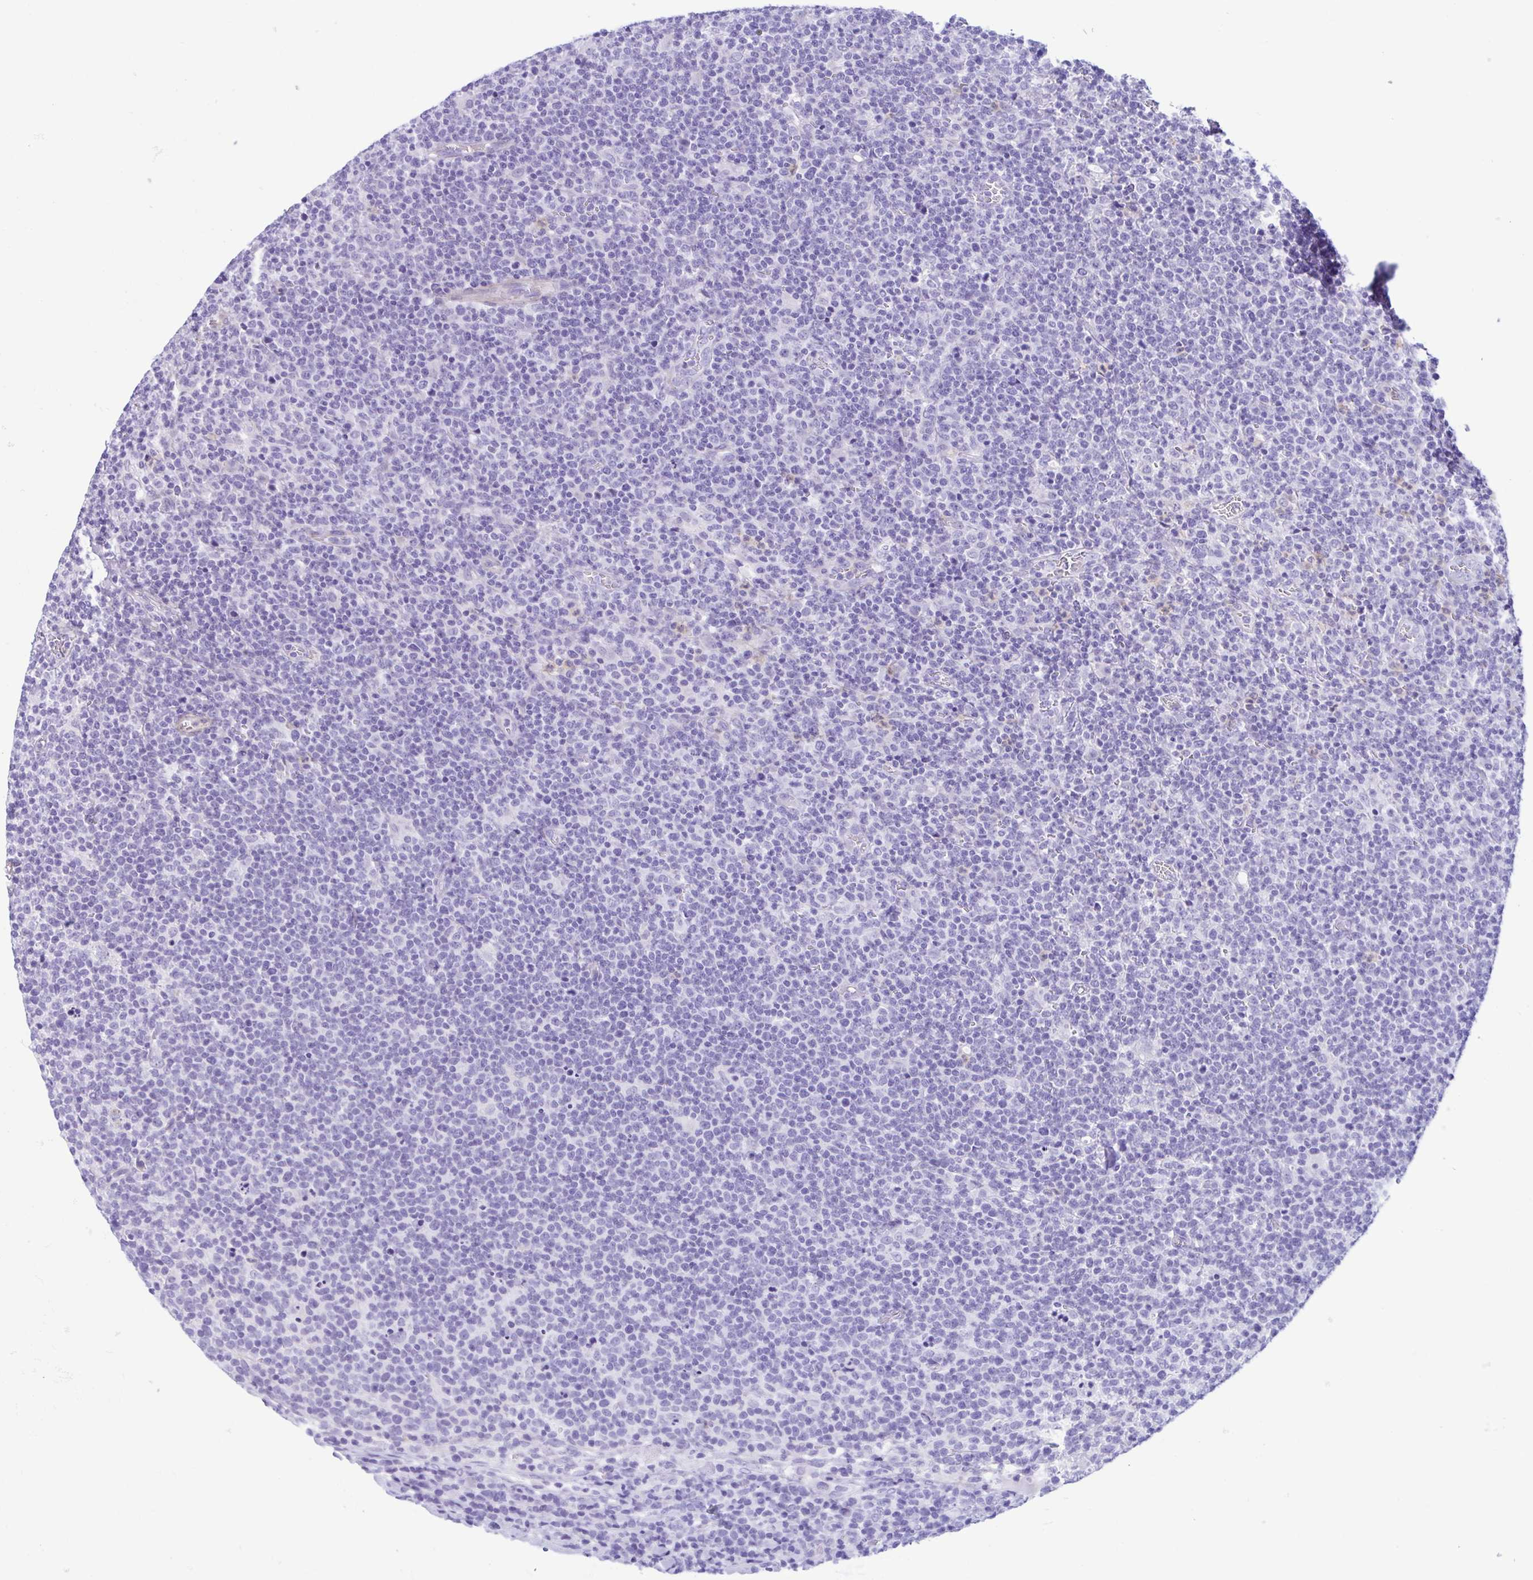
{"staining": {"intensity": "negative", "quantity": "none", "location": "none"}, "tissue": "lymphoma", "cell_type": "Tumor cells", "image_type": "cancer", "snomed": [{"axis": "morphology", "description": "Malignant lymphoma, non-Hodgkin's type, High grade"}, {"axis": "topography", "description": "Lymph node"}], "caption": "A high-resolution photomicrograph shows IHC staining of malignant lymphoma, non-Hodgkin's type (high-grade), which shows no significant staining in tumor cells.", "gene": "CYP11B1", "patient": {"sex": "male", "age": 61}}